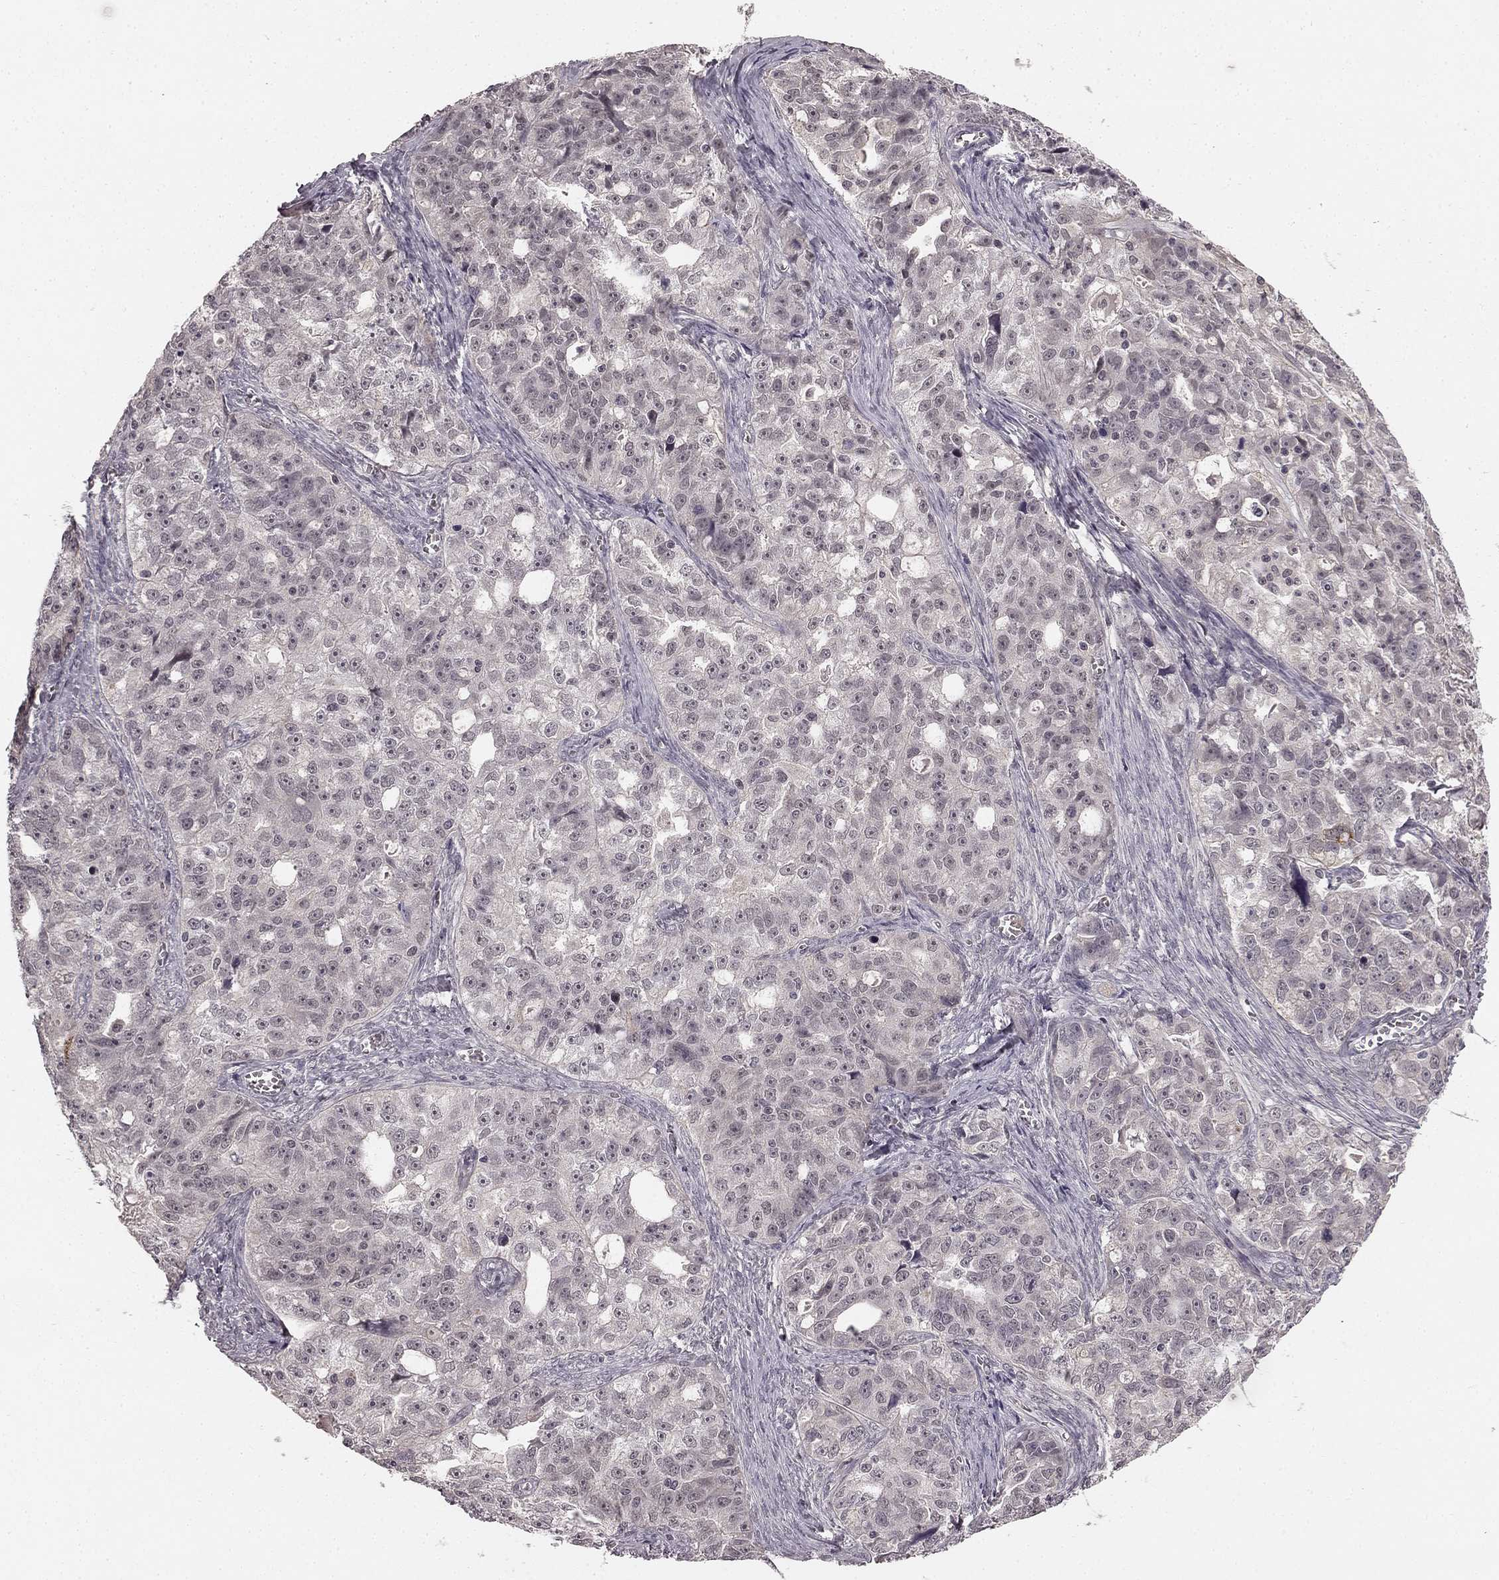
{"staining": {"intensity": "negative", "quantity": "none", "location": "none"}, "tissue": "ovarian cancer", "cell_type": "Tumor cells", "image_type": "cancer", "snomed": [{"axis": "morphology", "description": "Cystadenocarcinoma, serous, NOS"}, {"axis": "topography", "description": "Ovary"}], "caption": "This is an immunohistochemistry (IHC) histopathology image of ovarian cancer. There is no staining in tumor cells.", "gene": "HCN4", "patient": {"sex": "female", "age": 51}}